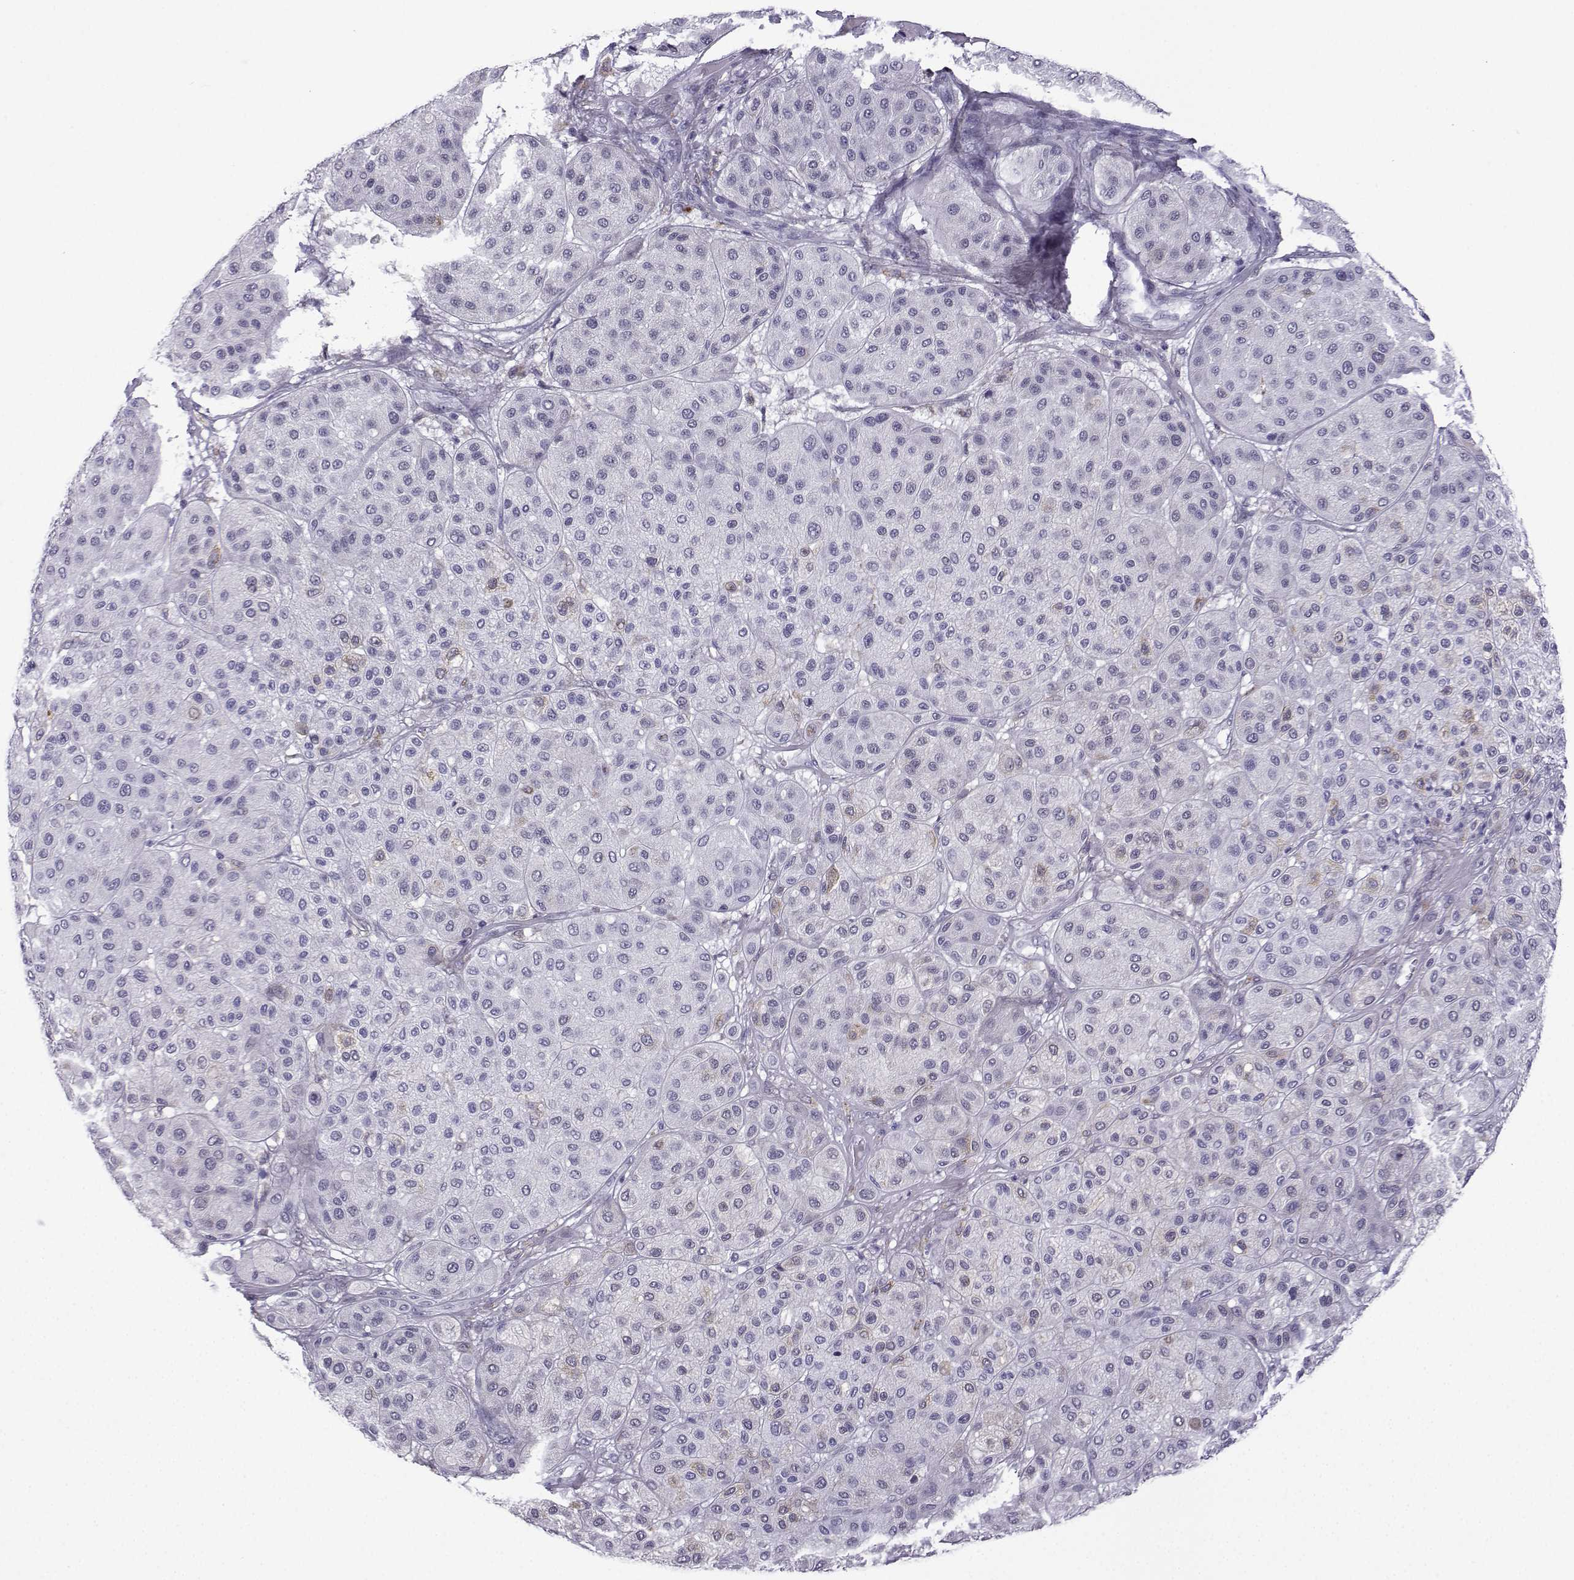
{"staining": {"intensity": "negative", "quantity": "none", "location": "none"}, "tissue": "melanoma", "cell_type": "Tumor cells", "image_type": "cancer", "snomed": [{"axis": "morphology", "description": "Malignant melanoma, Metastatic site"}, {"axis": "topography", "description": "Smooth muscle"}], "caption": "Tumor cells are negative for brown protein staining in melanoma.", "gene": "MRGBP", "patient": {"sex": "male", "age": 41}}